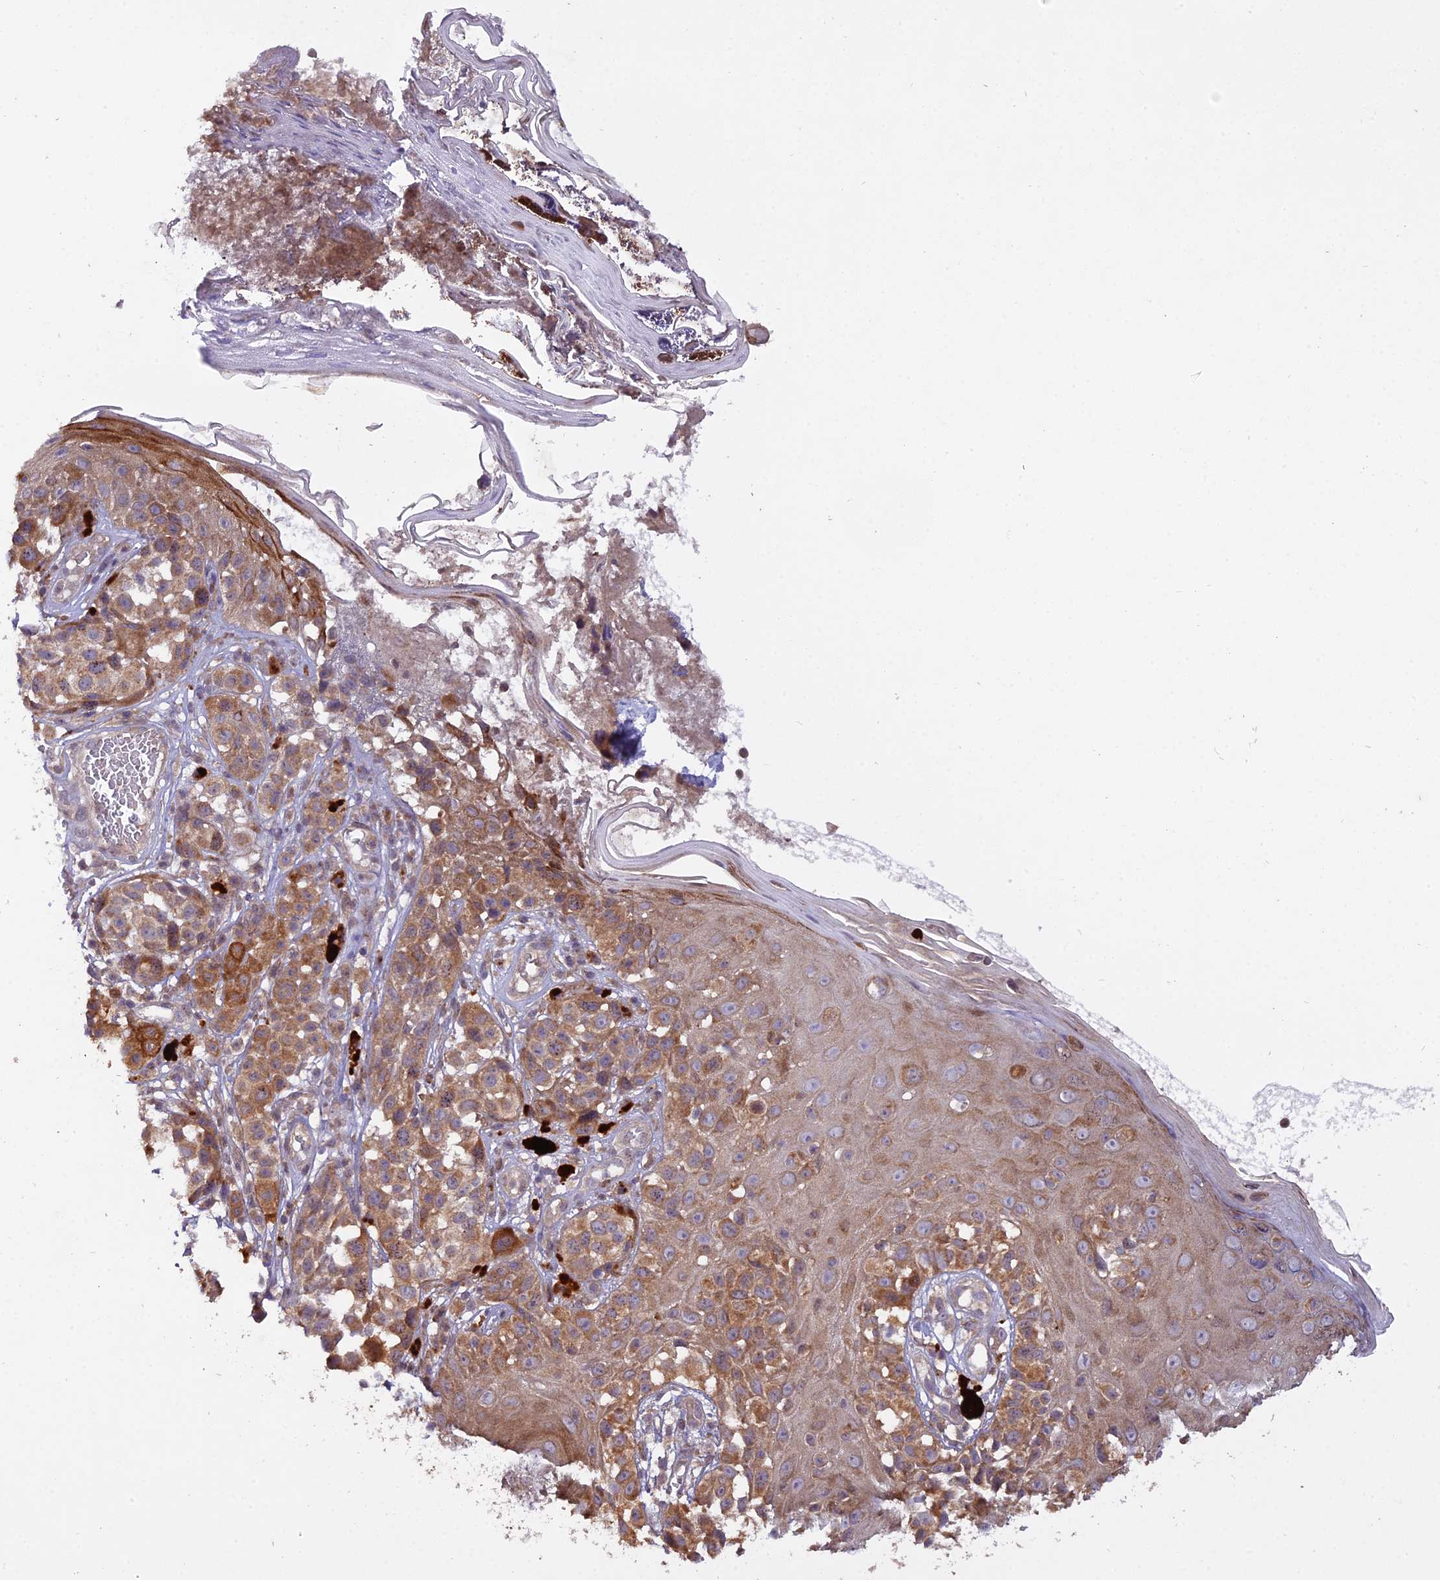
{"staining": {"intensity": "moderate", "quantity": ">75%", "location": "cytoplasmic/membranous"}, "tissue": "melanoma", "cell_type": "Tumor cells", "image_type": "cancer", "snomed": [{"axis": "morphology", "description": "Malignant melanoma, NOS"}, {"axis": "topography", "description": "Skin"}], "caption": "This photomicrograph shows malignant melanoma stained with IHC to label a protein in brown. The cytoplasmic/membranous of tumor cells show moderate positivity for the protein. Nuclei are counter-stained blue.", "gene": "CENPL", "patient": {"sex": "male", "age": 38}}